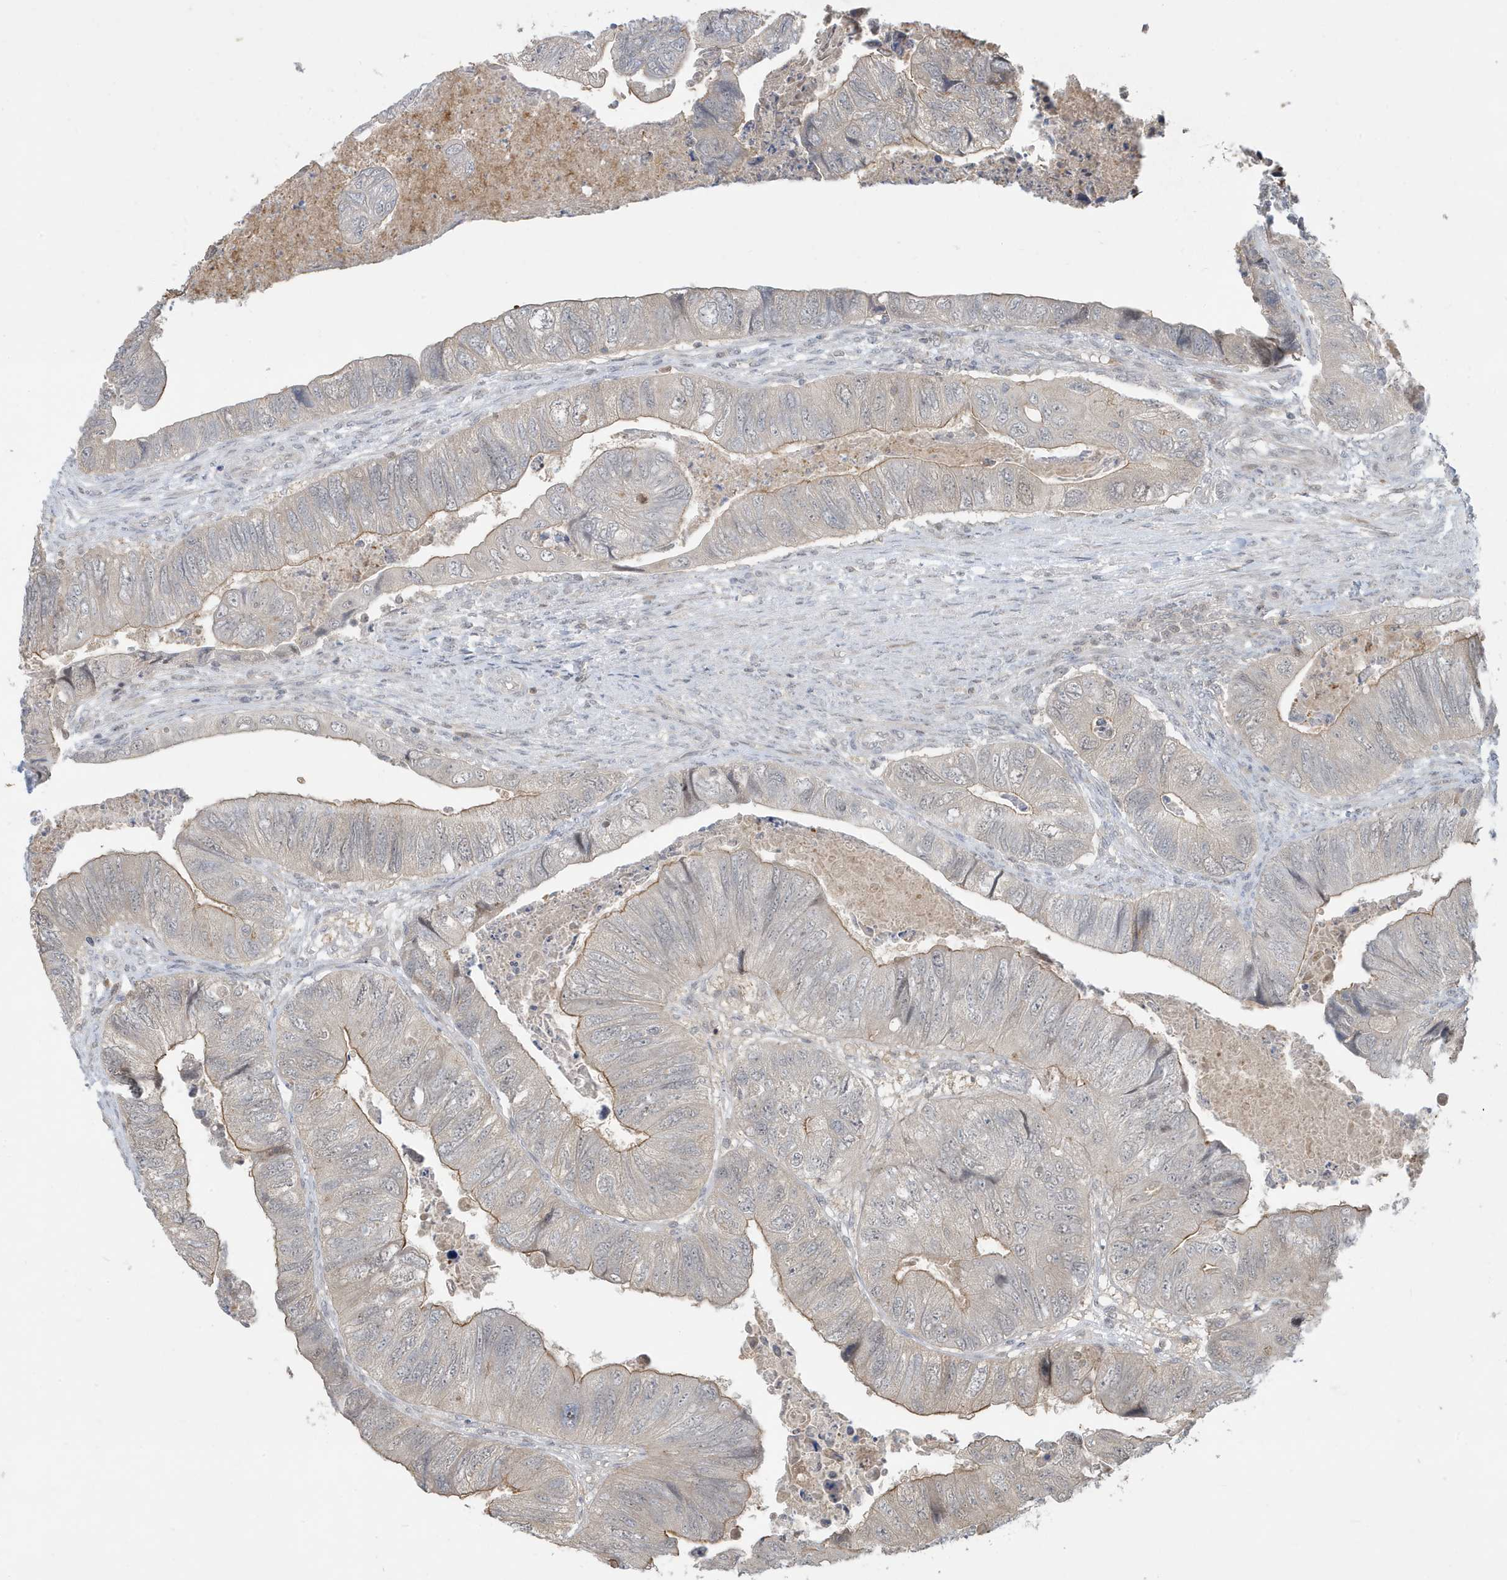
{"staining": {"intensity": "moderate", "quantity": "<25%", "location": "cytoplasmic/membranous"}, "tissue": "colorectal cancer", "cell_type": "Tumor cells", "image_type": "cancer", "snomed": [{"axis": "morphology", "description": "Adenocarcinoma, NOS"}, {"axis": "topography", "description": "Rectum"}], "caption": "IHC image of neoplastic tissue: adenocarcinoma (colorectal) stained using IHC exhibits low levels of moderate protein expression localized specifically in the cytoplasmic/membranous of tumor cells, appearing as a cytoplasmic/membranous brown color.", "gene": "PRRT3", "patient": {"sex": "male", "age": 63}}